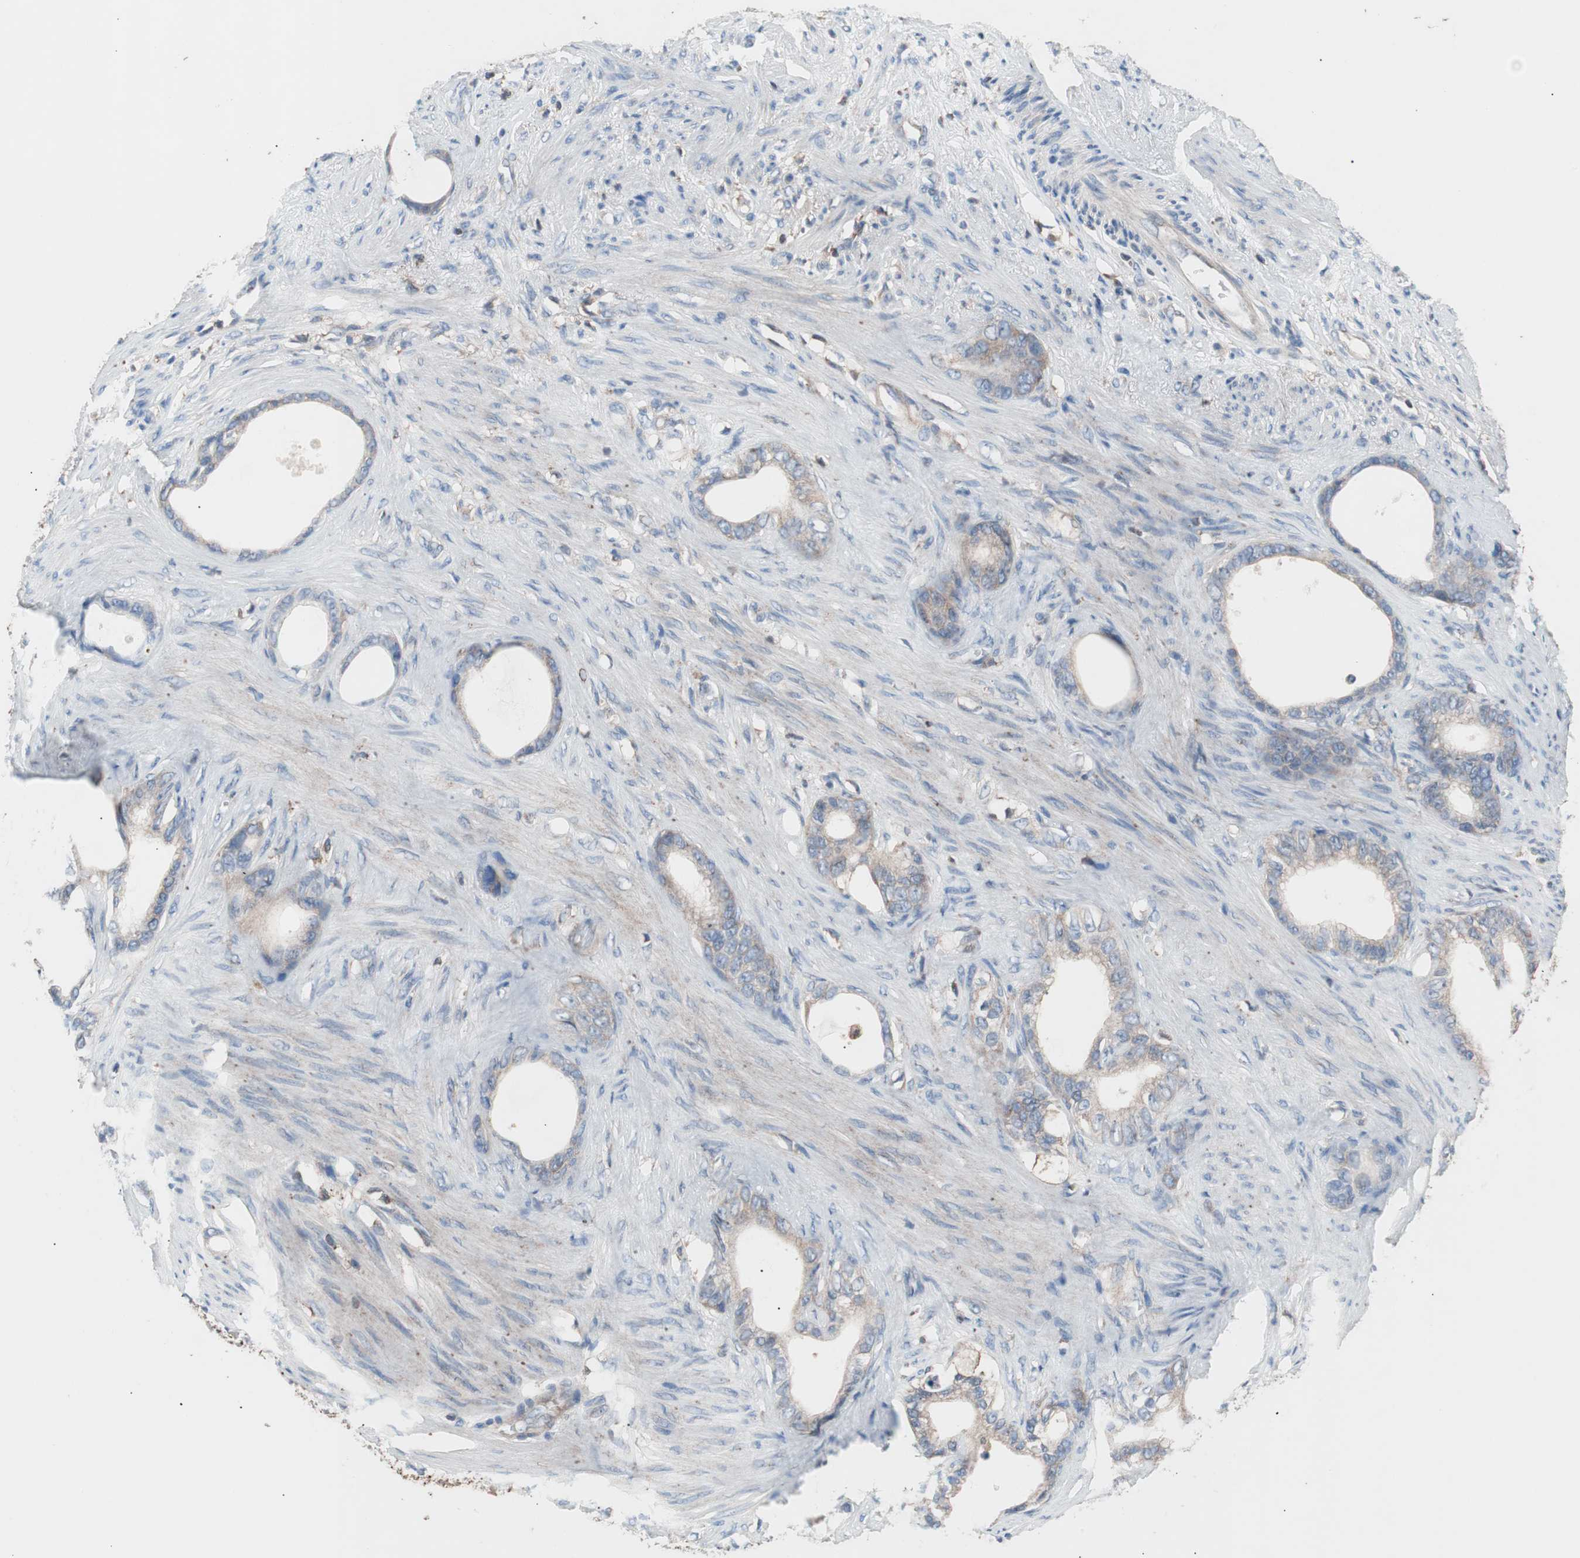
{"staining": {"intensity": "weak", "quantity": ">75%", "location": "cytoplasmic/membranous"}, "tissue": "stomach cancer", "cell_type": "Tumor cells", "image_type": "cancer", "snomed": [{"axis": "morphology", "description": "Adenocarcinoma, NOS"}, {"axis": "topography", "description": "Stomach"}], "caption": "Weak cytoplasmic/membranous expression for a protein is appreciated in approximately >75% of tumor cells of stomach cancer using IHC.", "gene": "PIK3R1", "patient": {"sex": "female", "age": 75}}